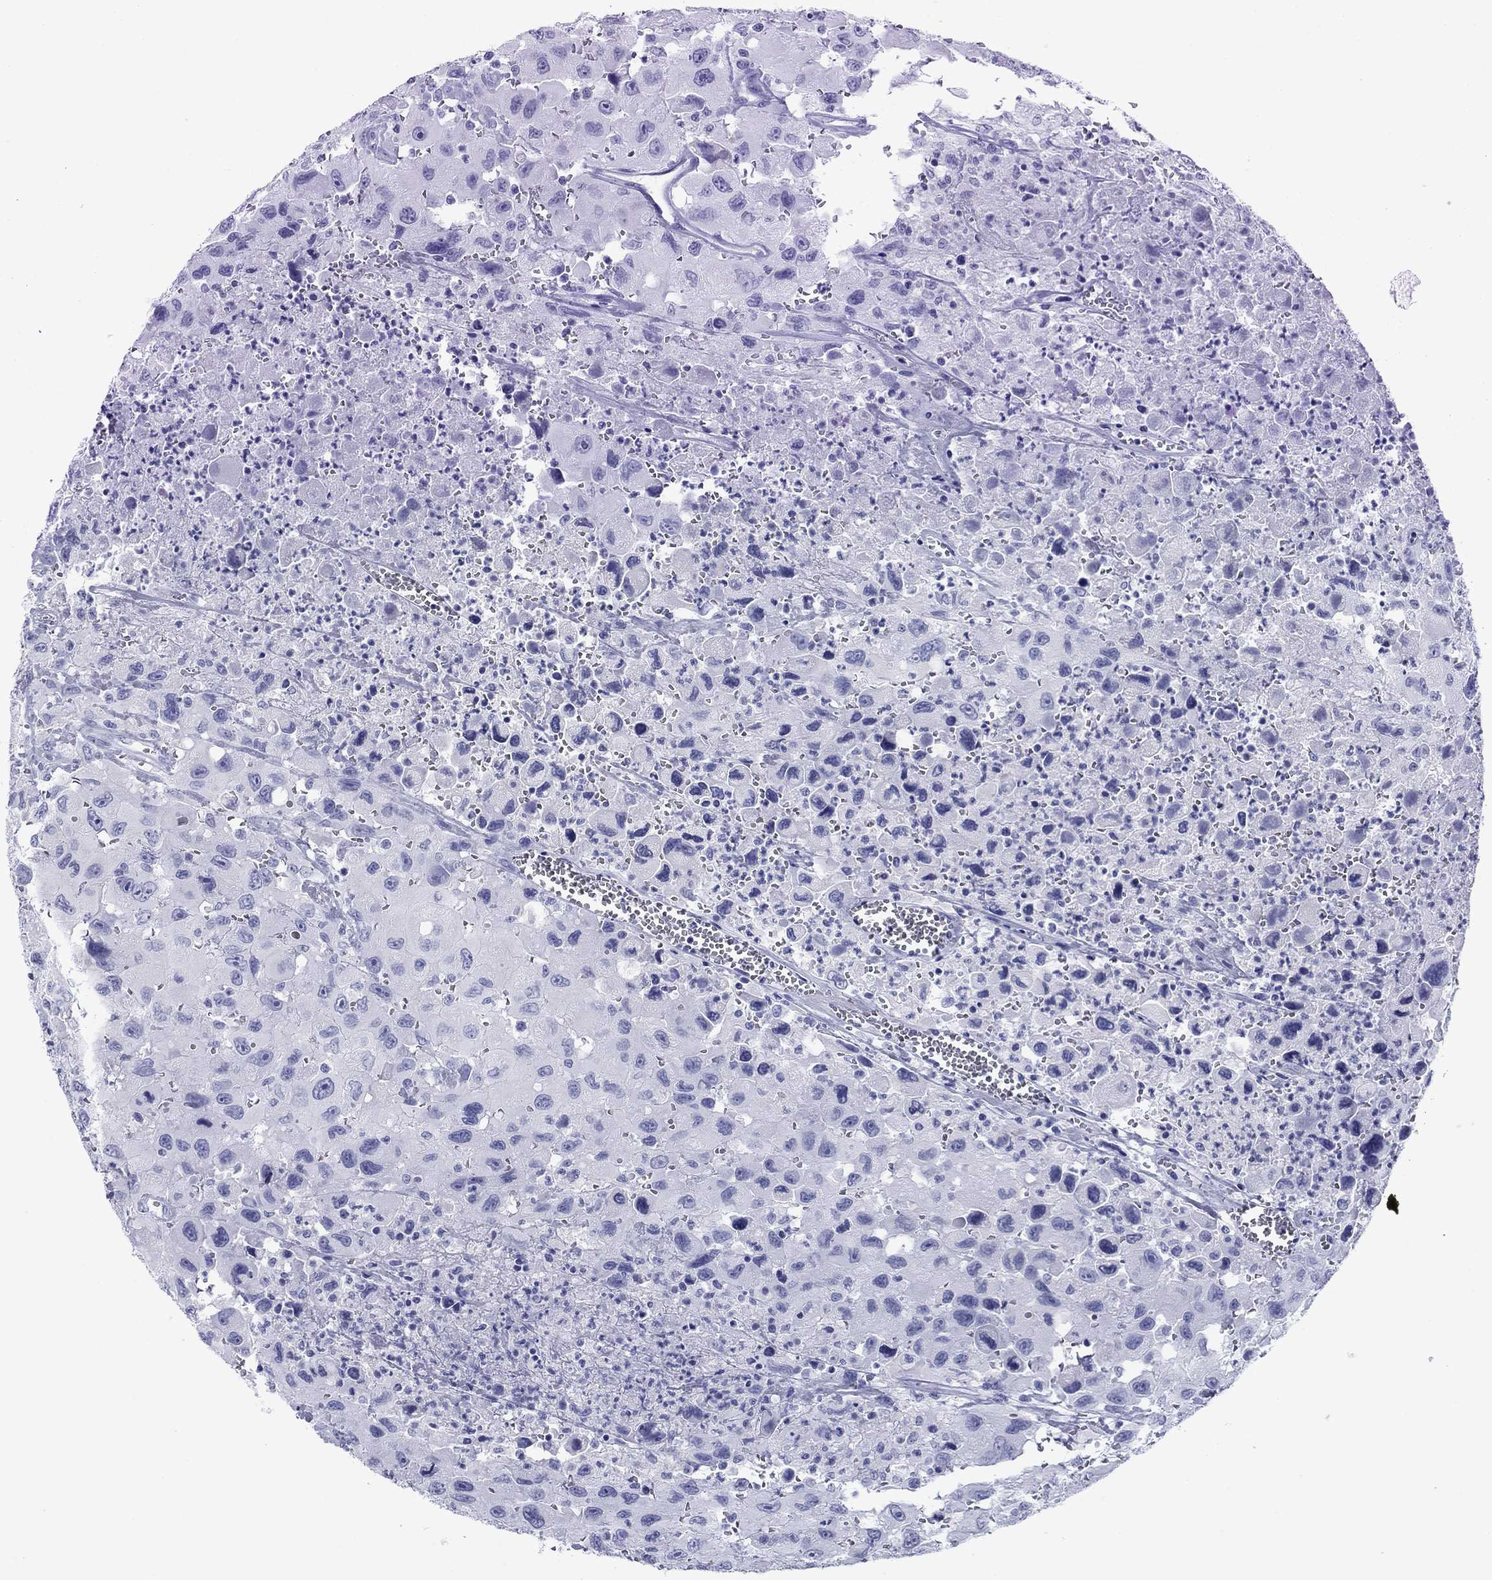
{"staining": {"intensity": "negative", "quantity": "none", "location": "none"}, "tissue": "head and neck cancer", "cell_type": "Tumor cells", "image_type": "cancer", "snomed": [{"axis": "morphology", "description": "Squamous cell carcinoma, NOS"}, {"axis": "morphology", "description": "Squamous cell carcinoma, metastatic, NOS"}, {"axis": "topography", "description": "Oral tissue"}, {"axis": "topography", "description": "Head-Neck"}], "caption": "A high-resolution photomicrograph shows IHC staining of head and neck cancer, which reveals no significant staining in tumor cells.", "gene": "ATP4A", "patient": {"sex": "female", "age": 85}}